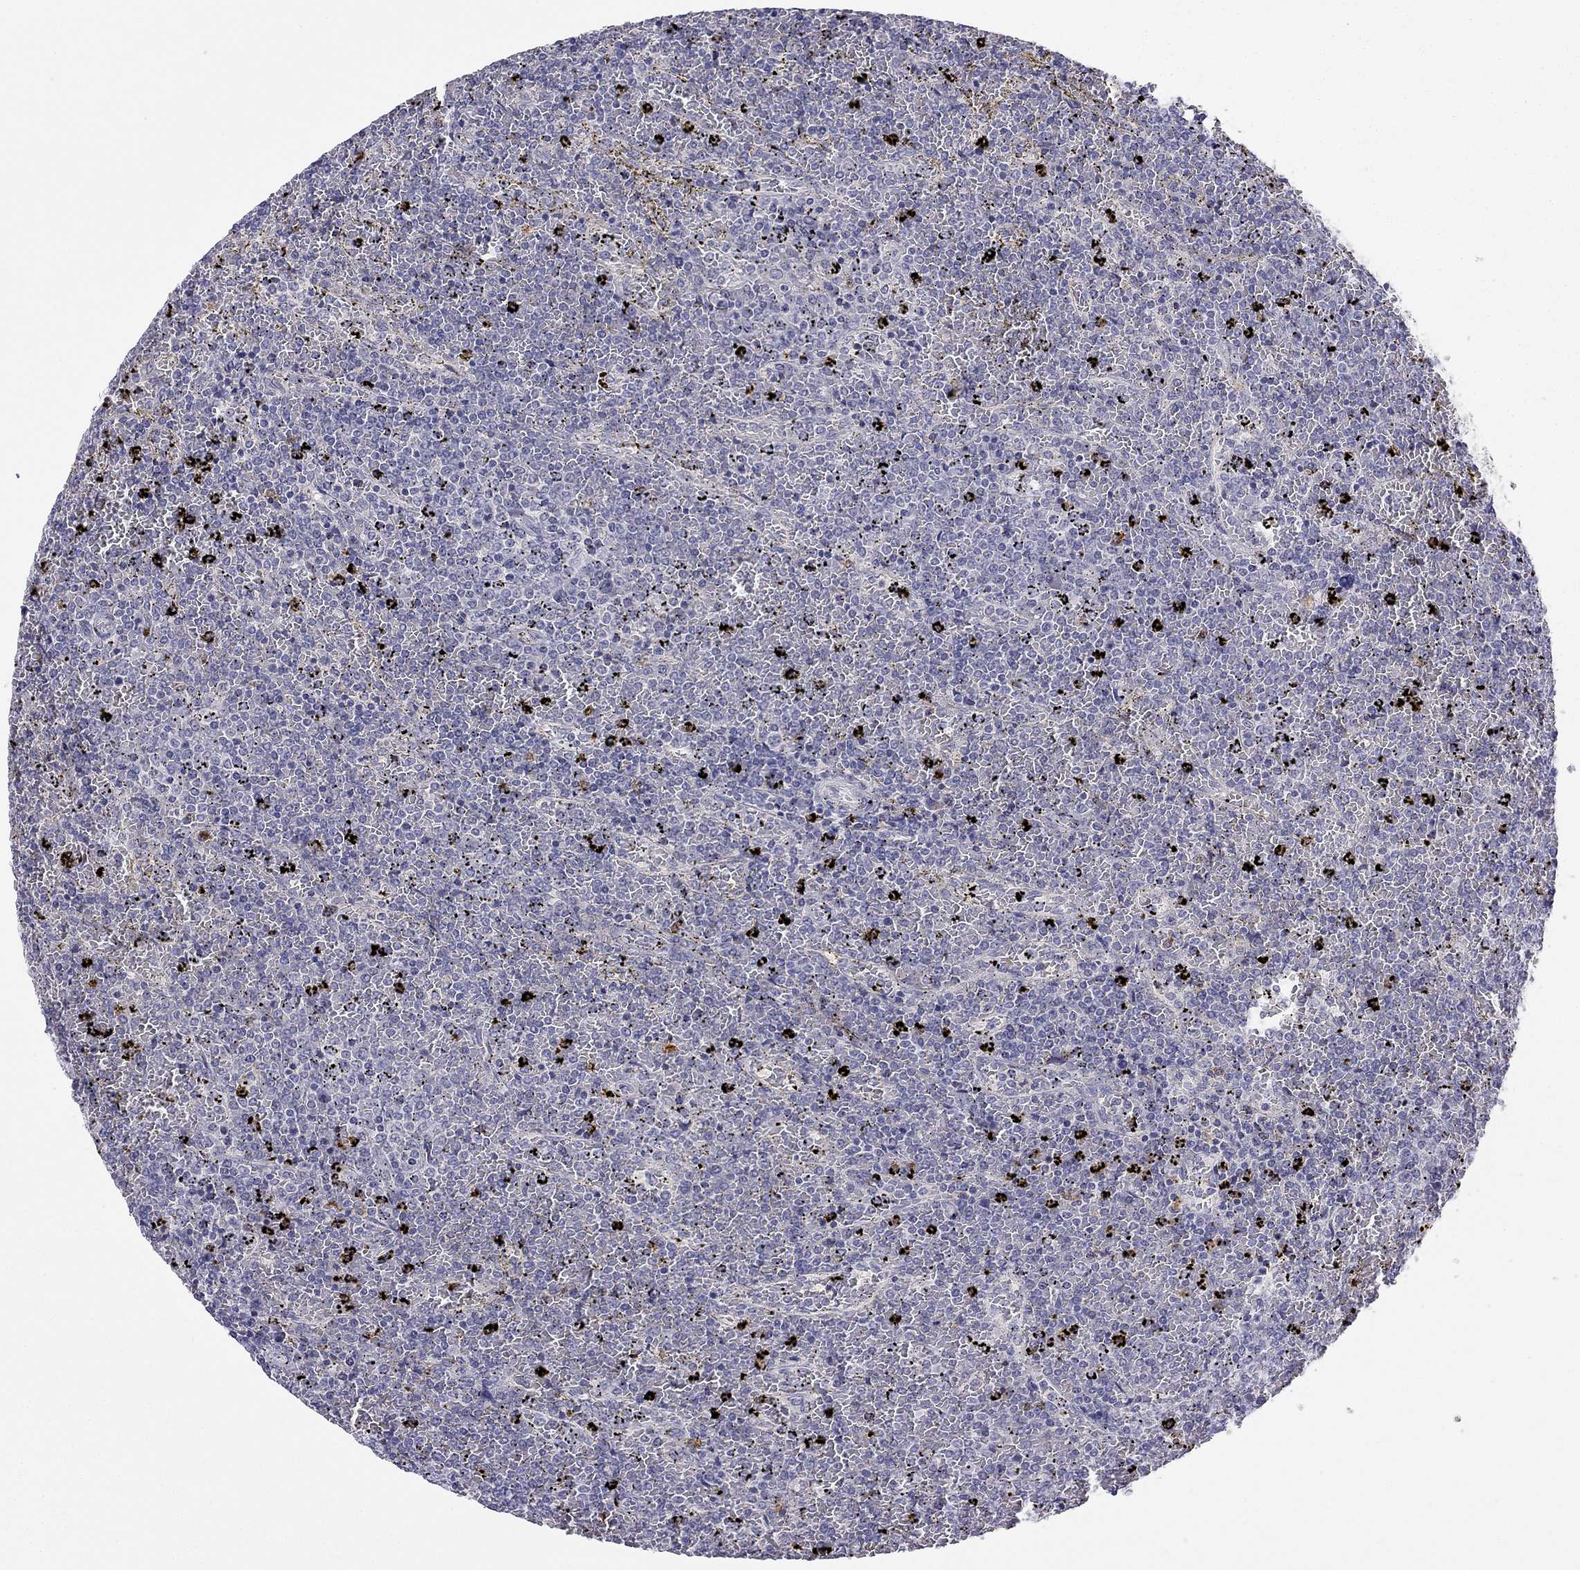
{"staining": {"intensity": "negative", "quantity": "none", "location": "none"}, "tissue": "lymphoma", "cell_type": "Tumor cells", "image_type": "cancer", "snomed": [{"axis": "morphology", "description": "Malignant lymphoma, non-Hodgkin's type, Low grade"}, {"axis": "topography", "description": "Spleen"}], "caption": "This is a image of immunohistochemistry (IHC) staining of lymphoma, which shows no positivity in tumor cells. (DAB immunohistochemistry visualized using brightfield microscopy, high magnification).", "gene": "C16orf89", "patient": {"sex": "female", "age": 77}}